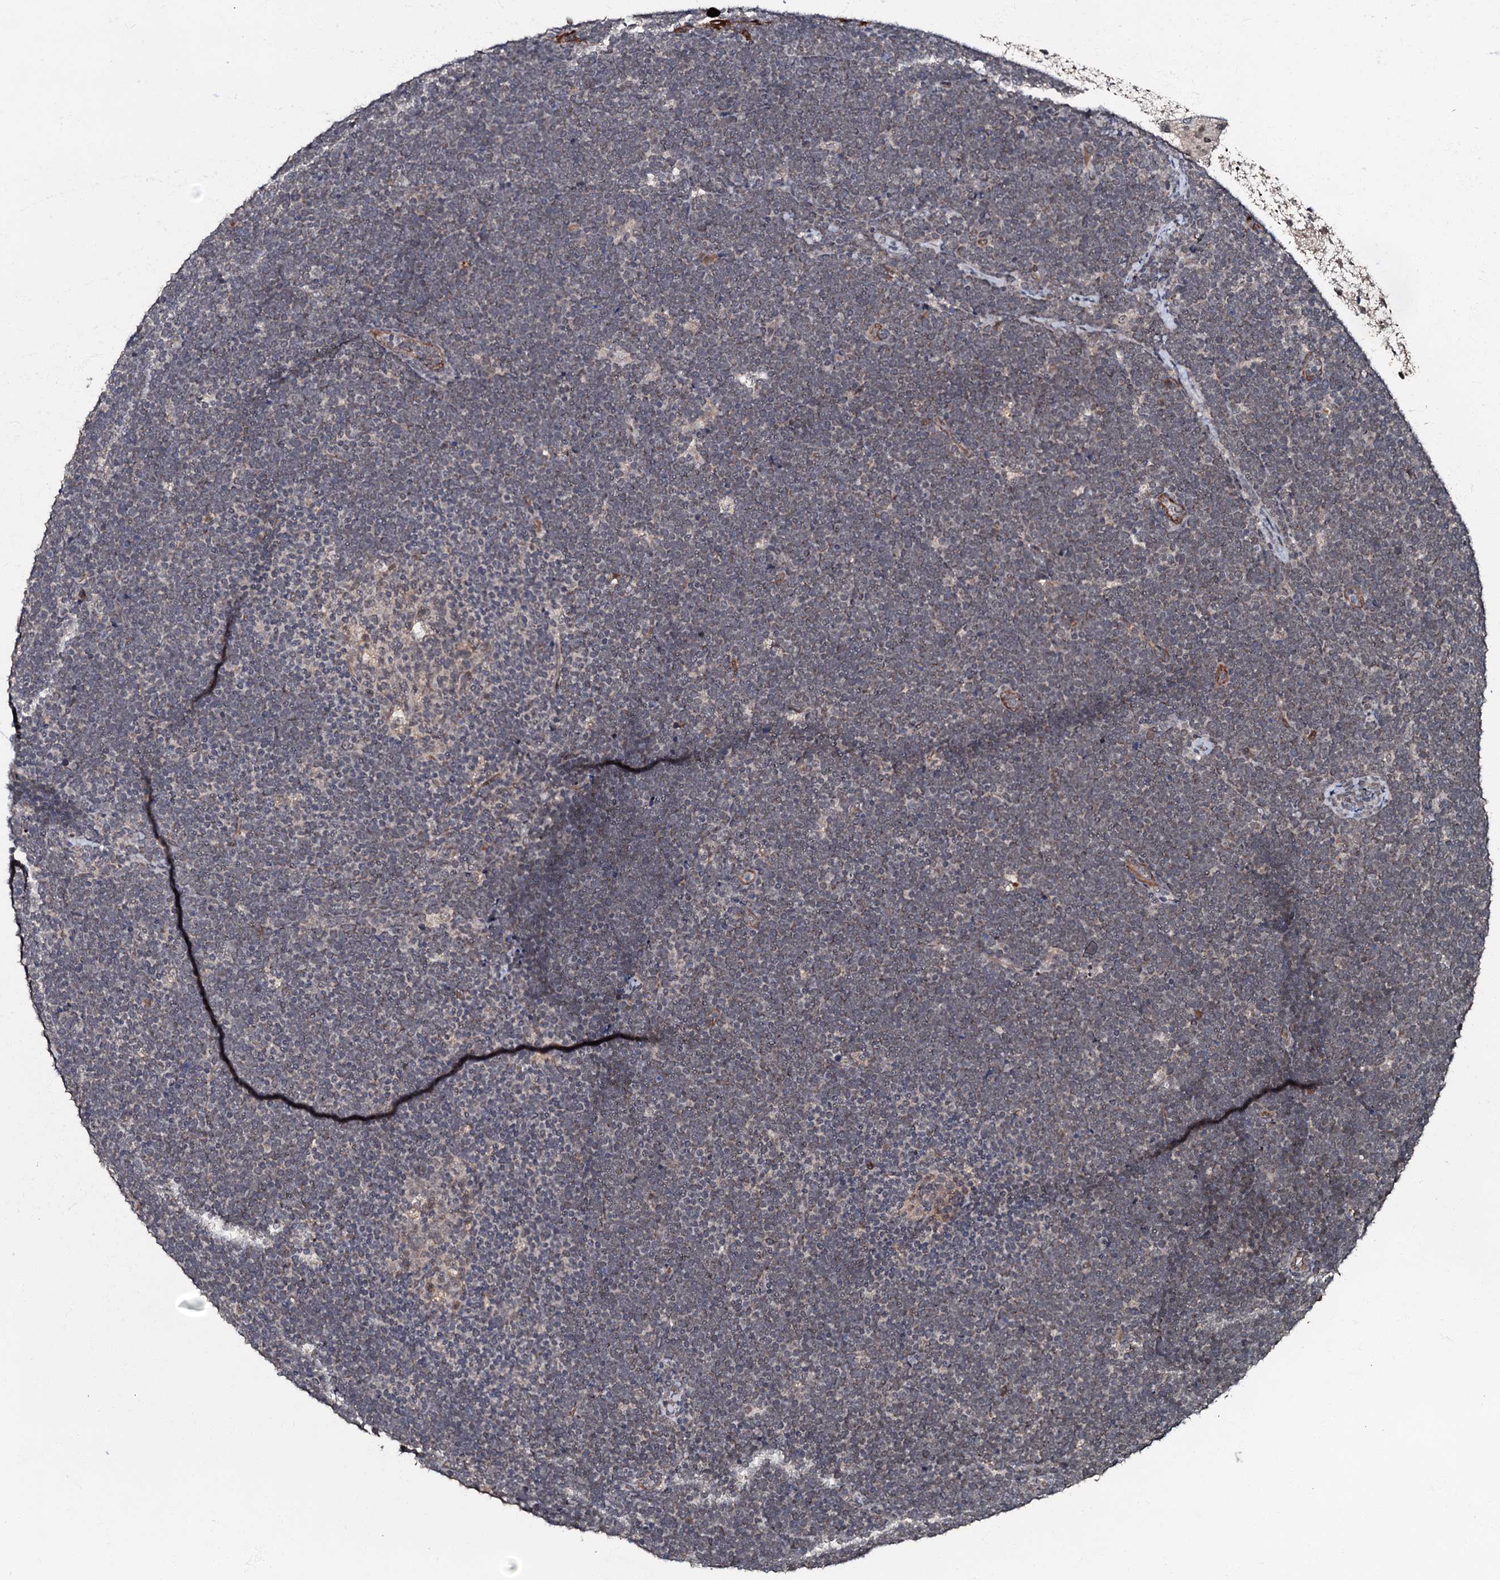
{"staining": {"intensity": "negative", "quantity": "none", "location": "none"}, "tissue": "lymphoma", "cell_type": "Tumor cells", "image_type": "cancer", "snomed": [{"axis": "morphology", "description": "Malignant lymphoma, non-Hodgkin's type, High grade"}, {"axis": "topography", "description": "Lymph node"}], "caption": "The image displays no significant staining in tumor cells of malignant lymphoma, non-Hodgkin's type (high-grade). (Brightfield microscopy of DAB (3,3'-diaminobenzidine) immunohistochemistry at high magnification).", "gene": "MANSC4", "patient": {"sex": "male", "age": 13}}